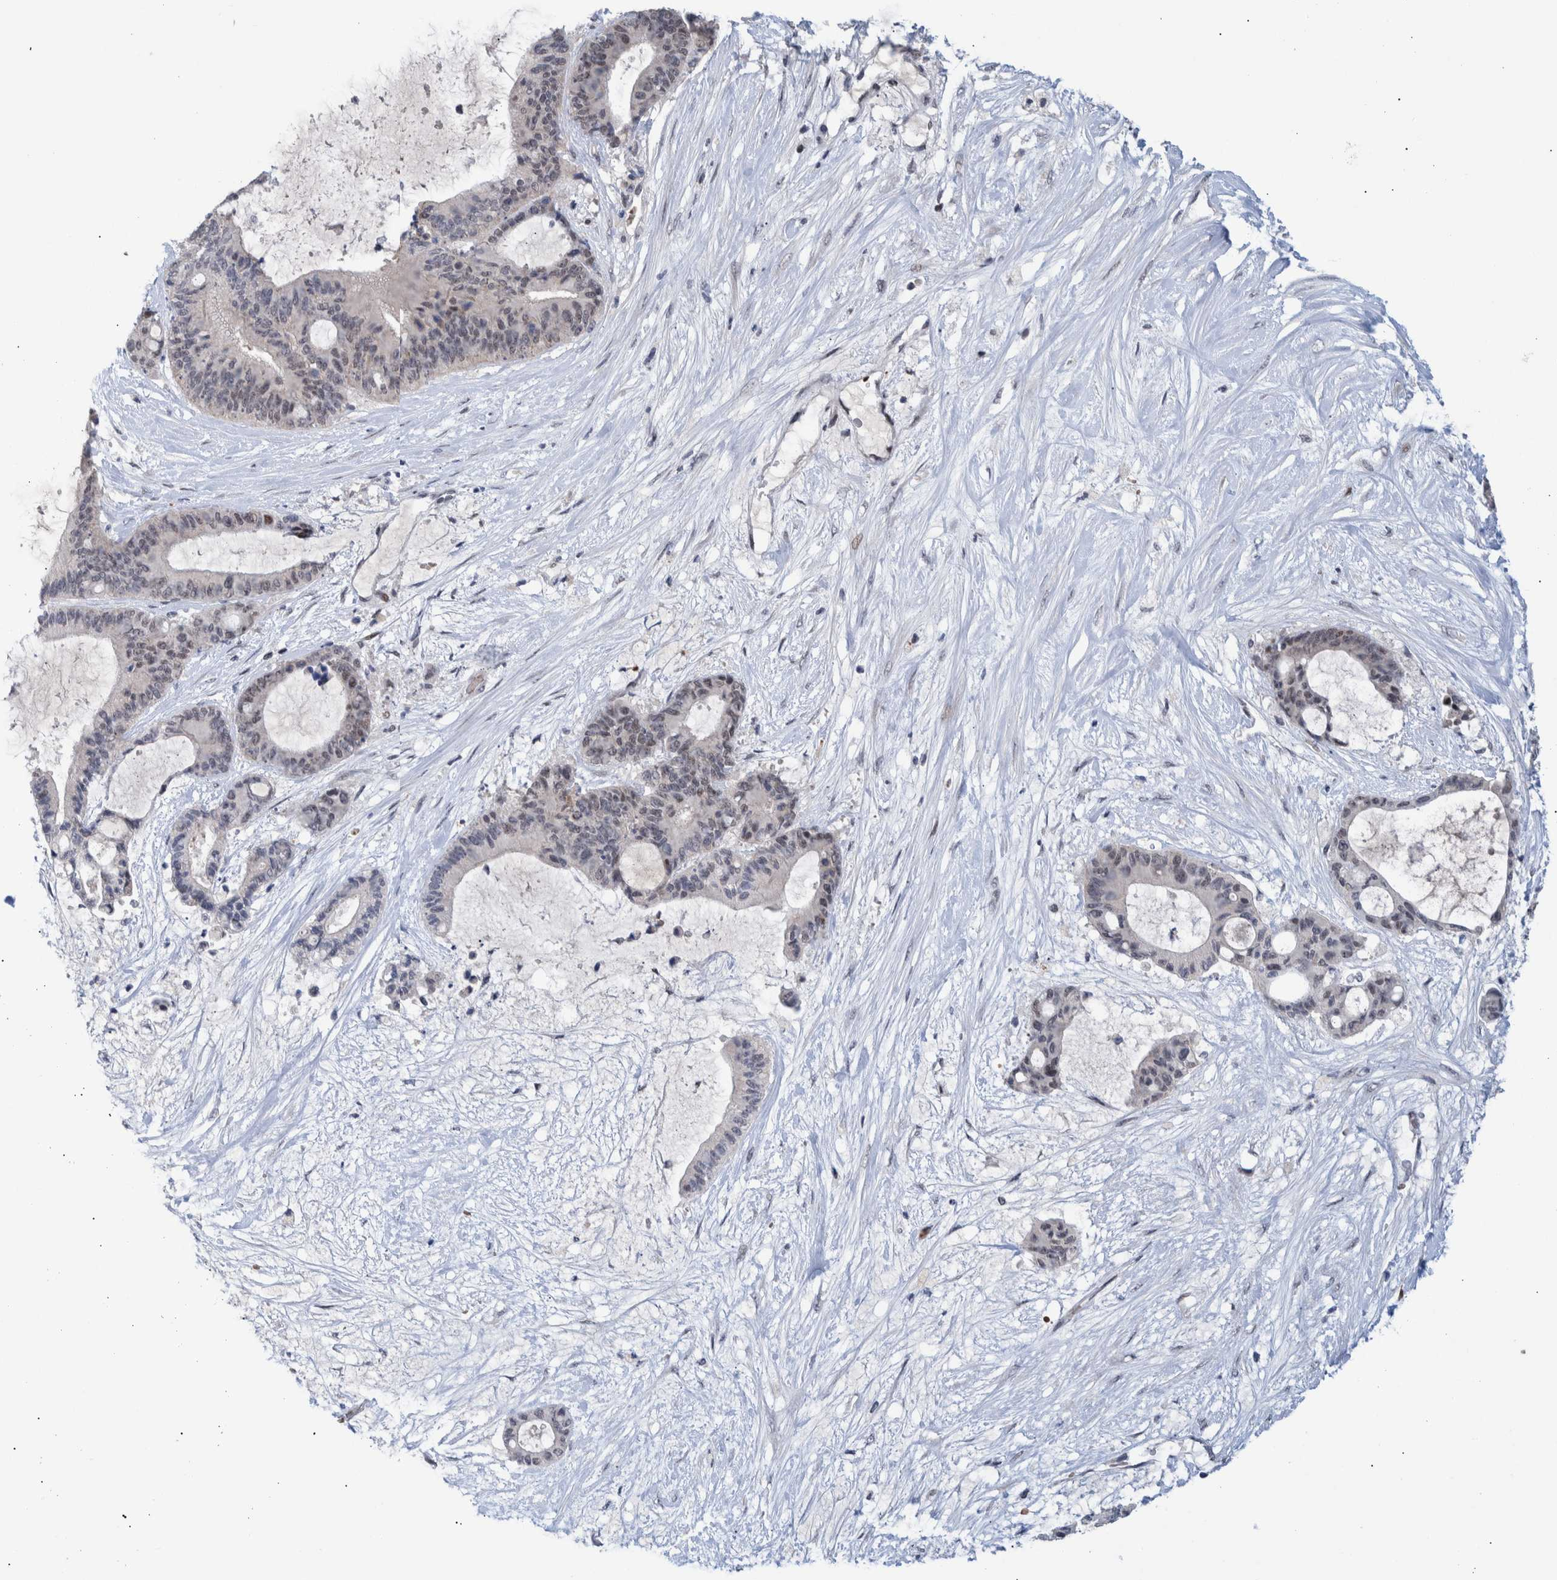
{"staining": {"intensity": "negative", "quantity": "none", "location": "none"}, "tissue": "liver cancer", "cell_type": "Tumor cells", "image_type": "cancer", "snomed": [{"axis": "morphology", "description": "Cholangiocarcinoma"}, {"axis": "topography", "description": "Liver"}], "caption": "This is an immunohistochemistry micrograph of cholangiocarcinoma (liver). There is no staining in tumor cells.", "gene": "ESRP1", "patient": {"sex": "female", "age": 73}}